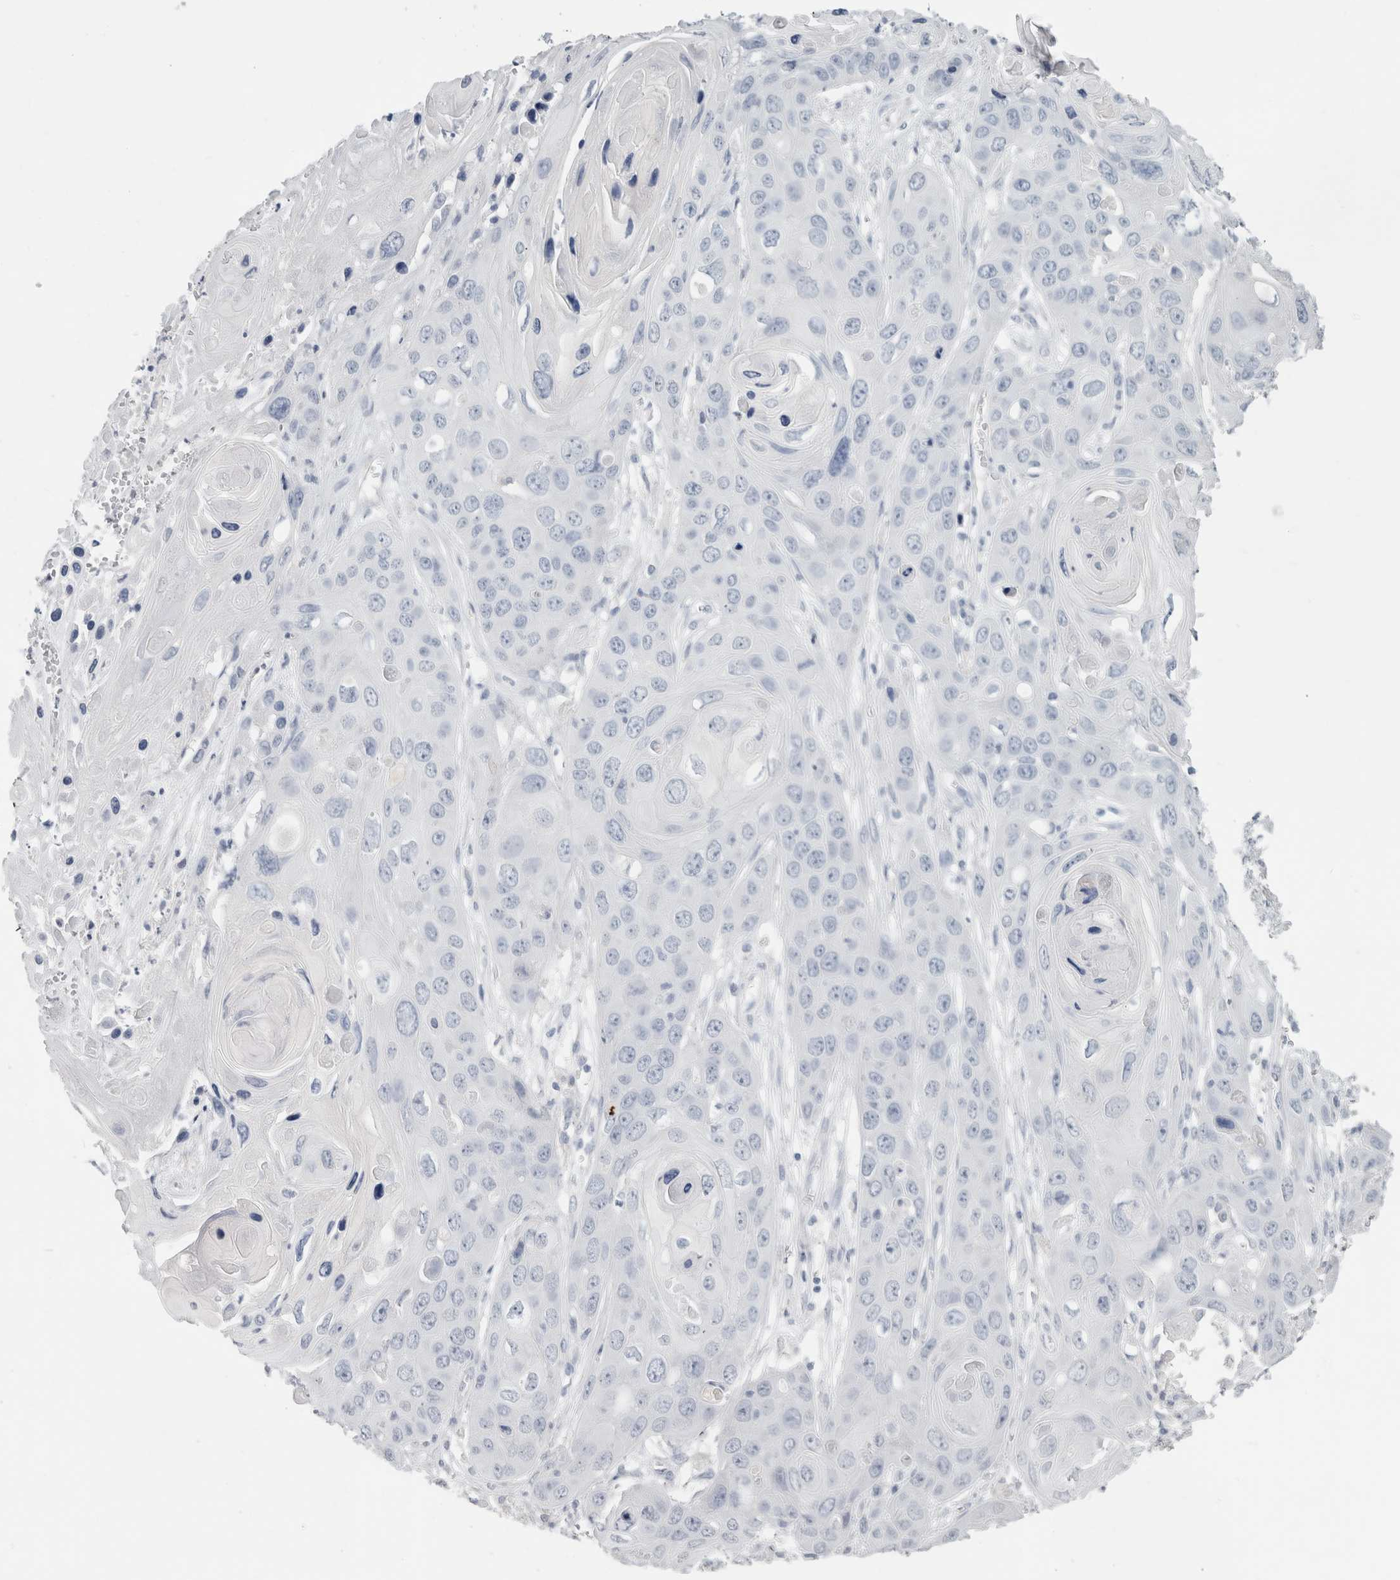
{"staining": {"intensity": "negative", "quantity": "none", "location": "none"}, "tissue": "skin cancer", "cell_type": "Tumor cells", "image_type": "cancer", "snomed": [{"axis": "morphology", "description": "Squamous cell carcinoma, NOS"}, {"axis": "topography", "description": "Skin"}], "caption": "Tumor cells show no significant positivity in skin cancer (squamous cell carcinoma).", "gene": "SLC6A1", "patient": {"sex": "male", "age": 55}}